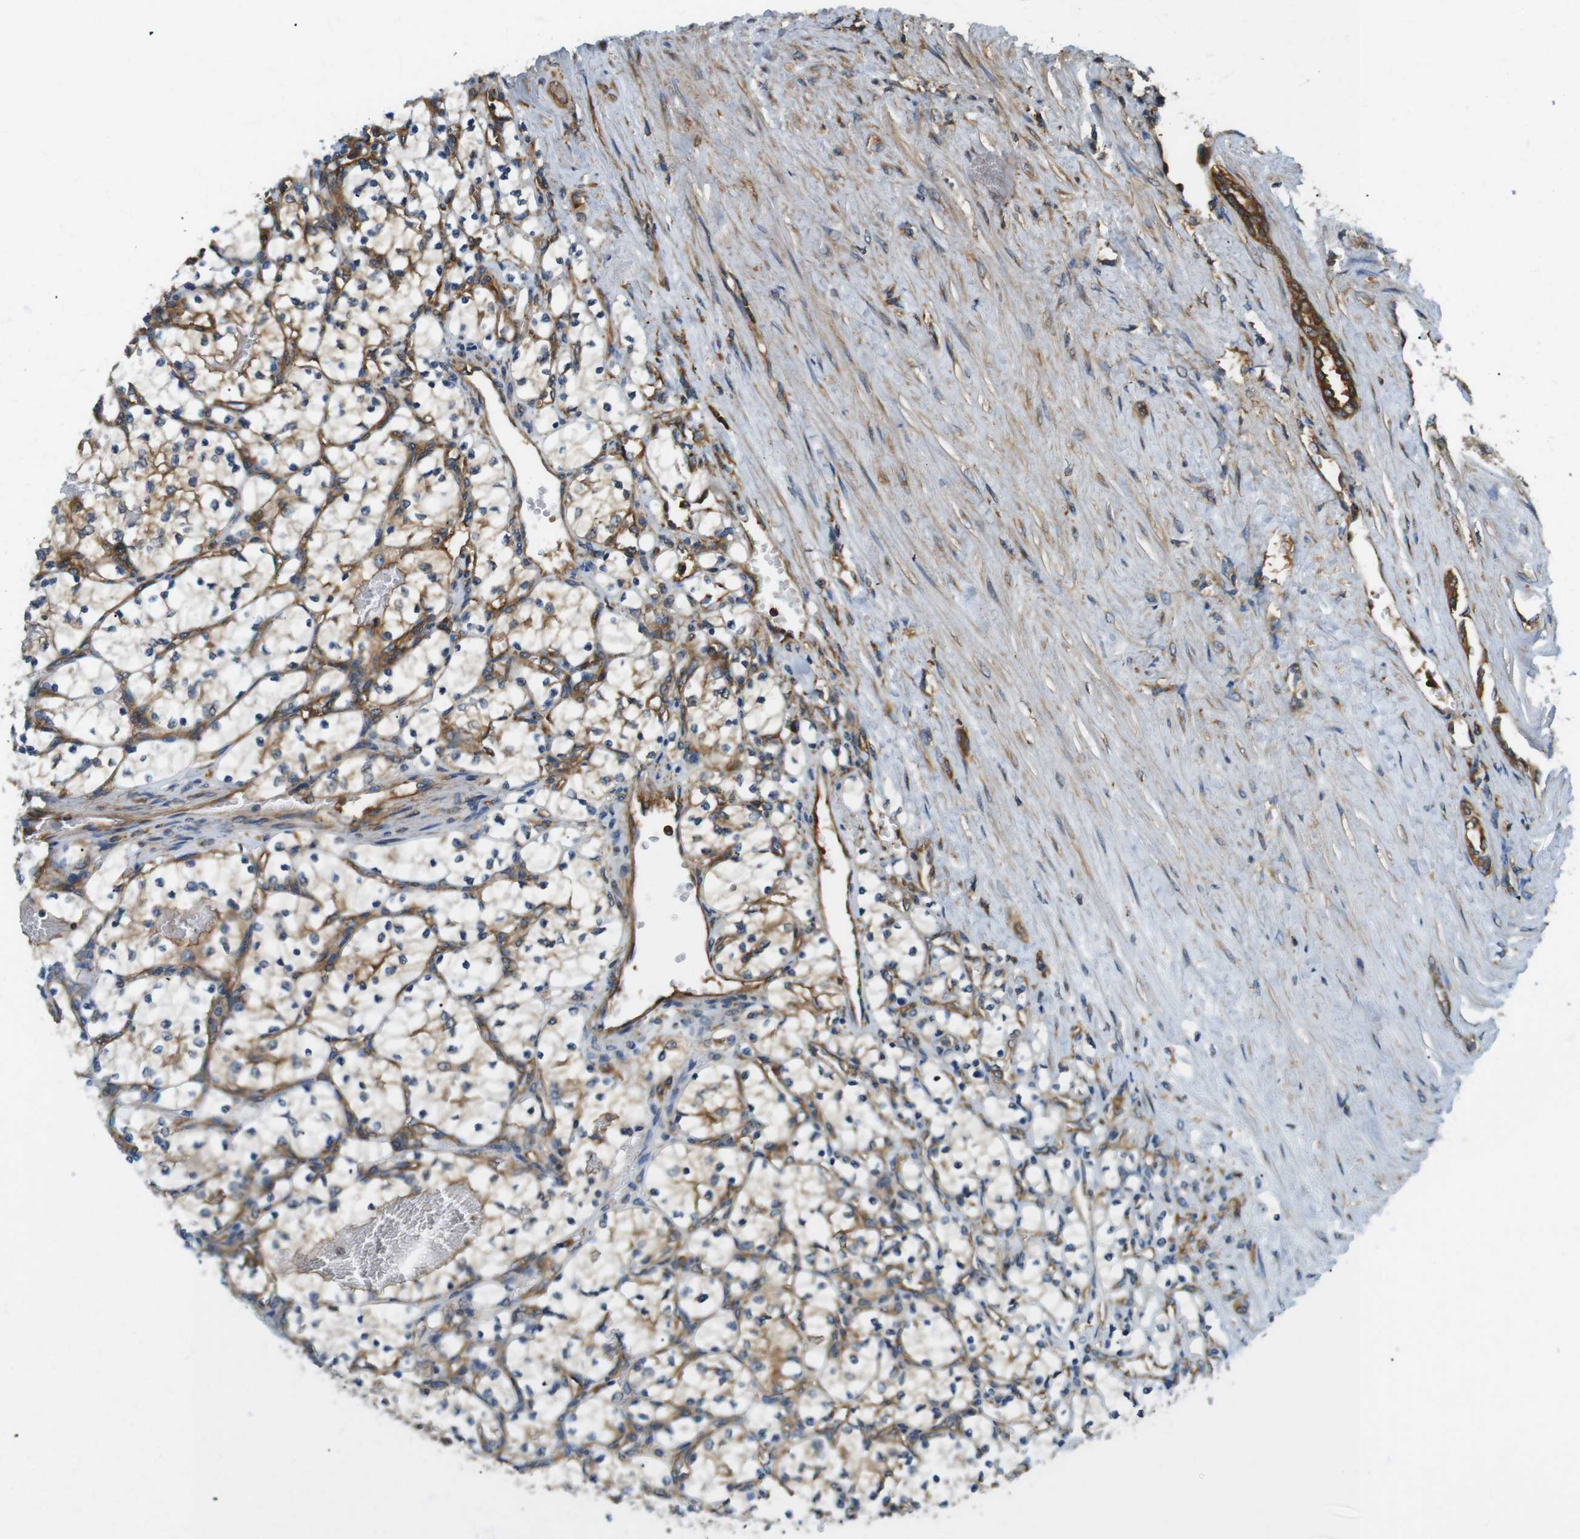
{"staining": {"intensity": "moderate", "quantity": "<25%", "location": "cytoplasmic/membranous"}, "tissue": "renal cancer", "cell_type": "Tumor cells", "image_type": "cancer", "snomed": [{"axis": "morphology", "description": "Adenocarcinoma, NOS"}, {"axis": "topography", "description": "Kidney"}], "caption": "Protein analysis of renal cancer tissue exhibits moderate cytoplasmic/membranous expression in approximately <25% of tumor cells. (Brightfield microscopy of DAB IHC at high magnification).", "gene": "TSC1", "patient": {"sex": "female", "age": 69}}